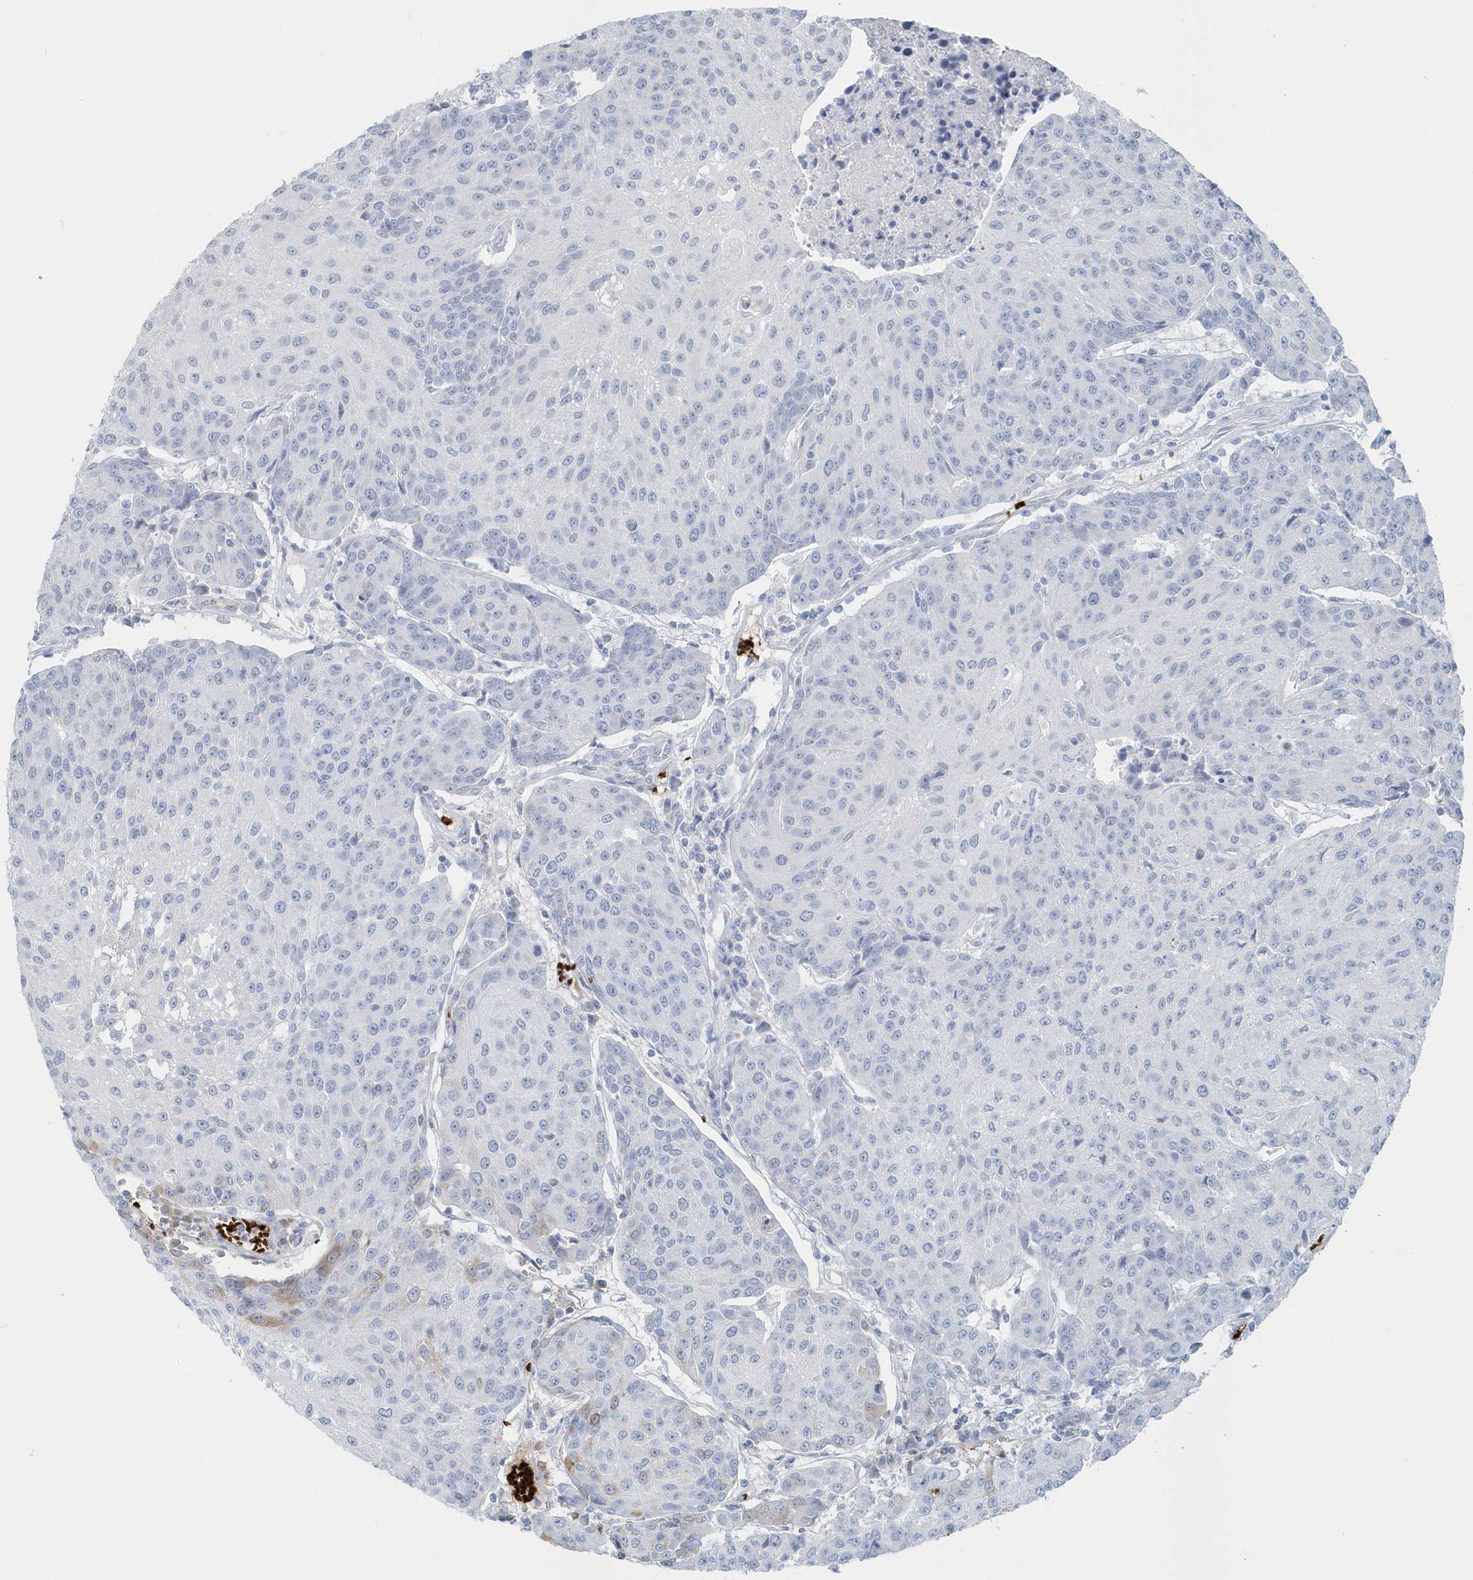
{"staining": {"intensity": "weak", "quantity": "<25%", "location": "cytoplasmic/membranous"}, "tissue": "urothelial cancer", "cell_type": "Tumor cells", "image_type": "cancer", "snomed": [{"axis": "morphology", "description": "Urothelial carcinoma, High grade"}, {"axis": "topography", "description": "Urinary bladder"}], "caption": "High power microscopy histopathology image of an immunohistochemistry (IHC) micrograph of high-grade urothelial carcinoma, revealing no significant staining in tumor cells.", "gene": "HBA2", "patient": {"sex": "female", "age": 85}}